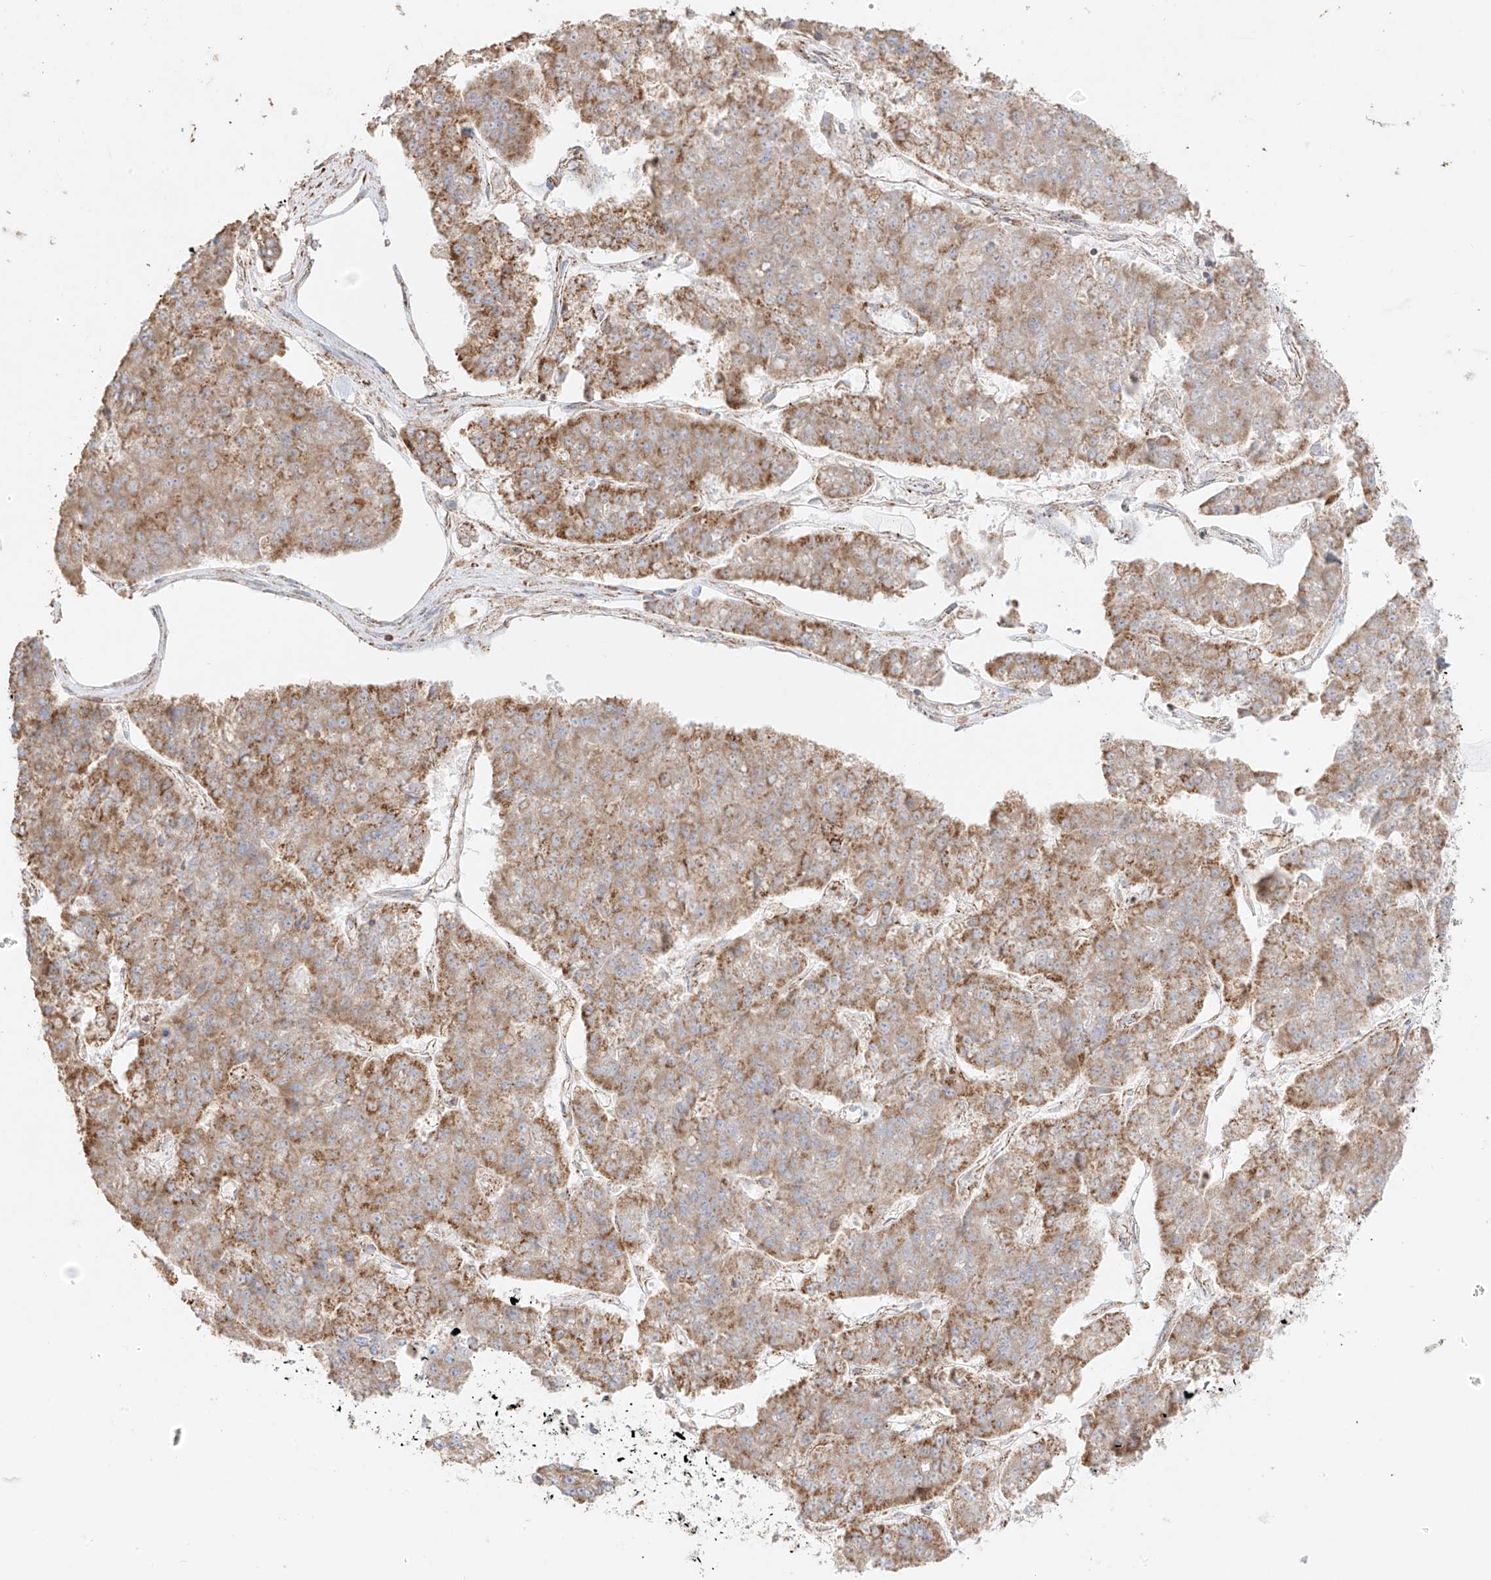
{"staining": {"intensity": "moderate", "quantity": "25%-75%", "location": "cytoplasmic/membranous"}, "tissue": "pancreatic cancer", "cell_type": "Tumor cells", "image_type": "cancer", "snomed": [{"axis": "morphology", "description": "Adenocarcinoma, NOS"}, {"axis": "topography", "description": "Pancreas"}], "caption": "Pancreatic cancer stained for a protein shows moderate cytoplasmic/membranous positivity in tumor cells.", "gene": "COLGALT2", "patient": {"sex": "male", "age": 50}}